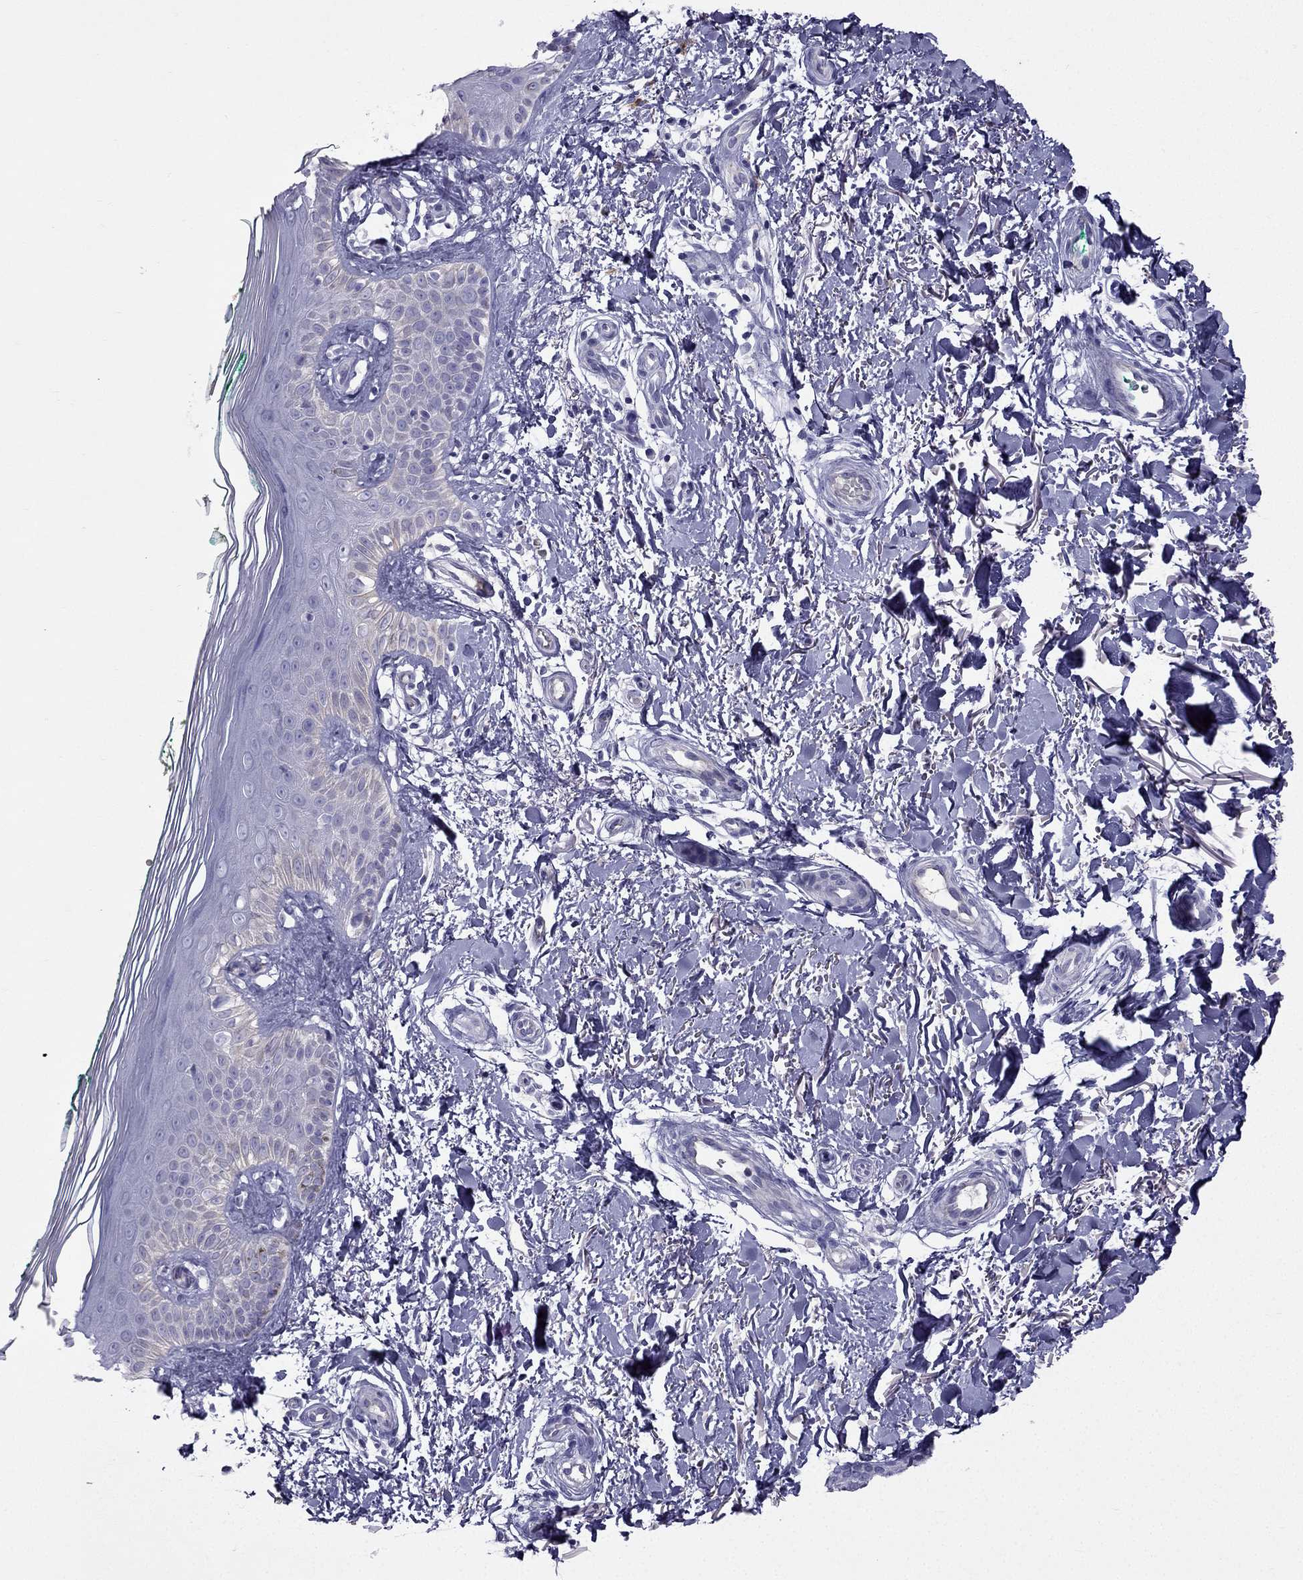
{"staining": {"intensity": "negative", "quantity": "none", "location": "none"}, "tissue": "skin", "cell_type": "Fibroblasts", "image_type": "normal", "snomed": [{"axis": "morphology", "description": "Normal tissue, NOS"}, {"axis": "morphology", "description": "Inflammation, NOS"}, {"axis": "morphology", "description": "Fibrosis, NOS"}, {"axis": "topography", "description": "Skin"}], "caption": "This is an immunohistochemistry (IHC) image of normal skin. There is no positivity in fibroblasts.", "gene": "STOML3", "patient": {"sex": "male", "age": 71}}